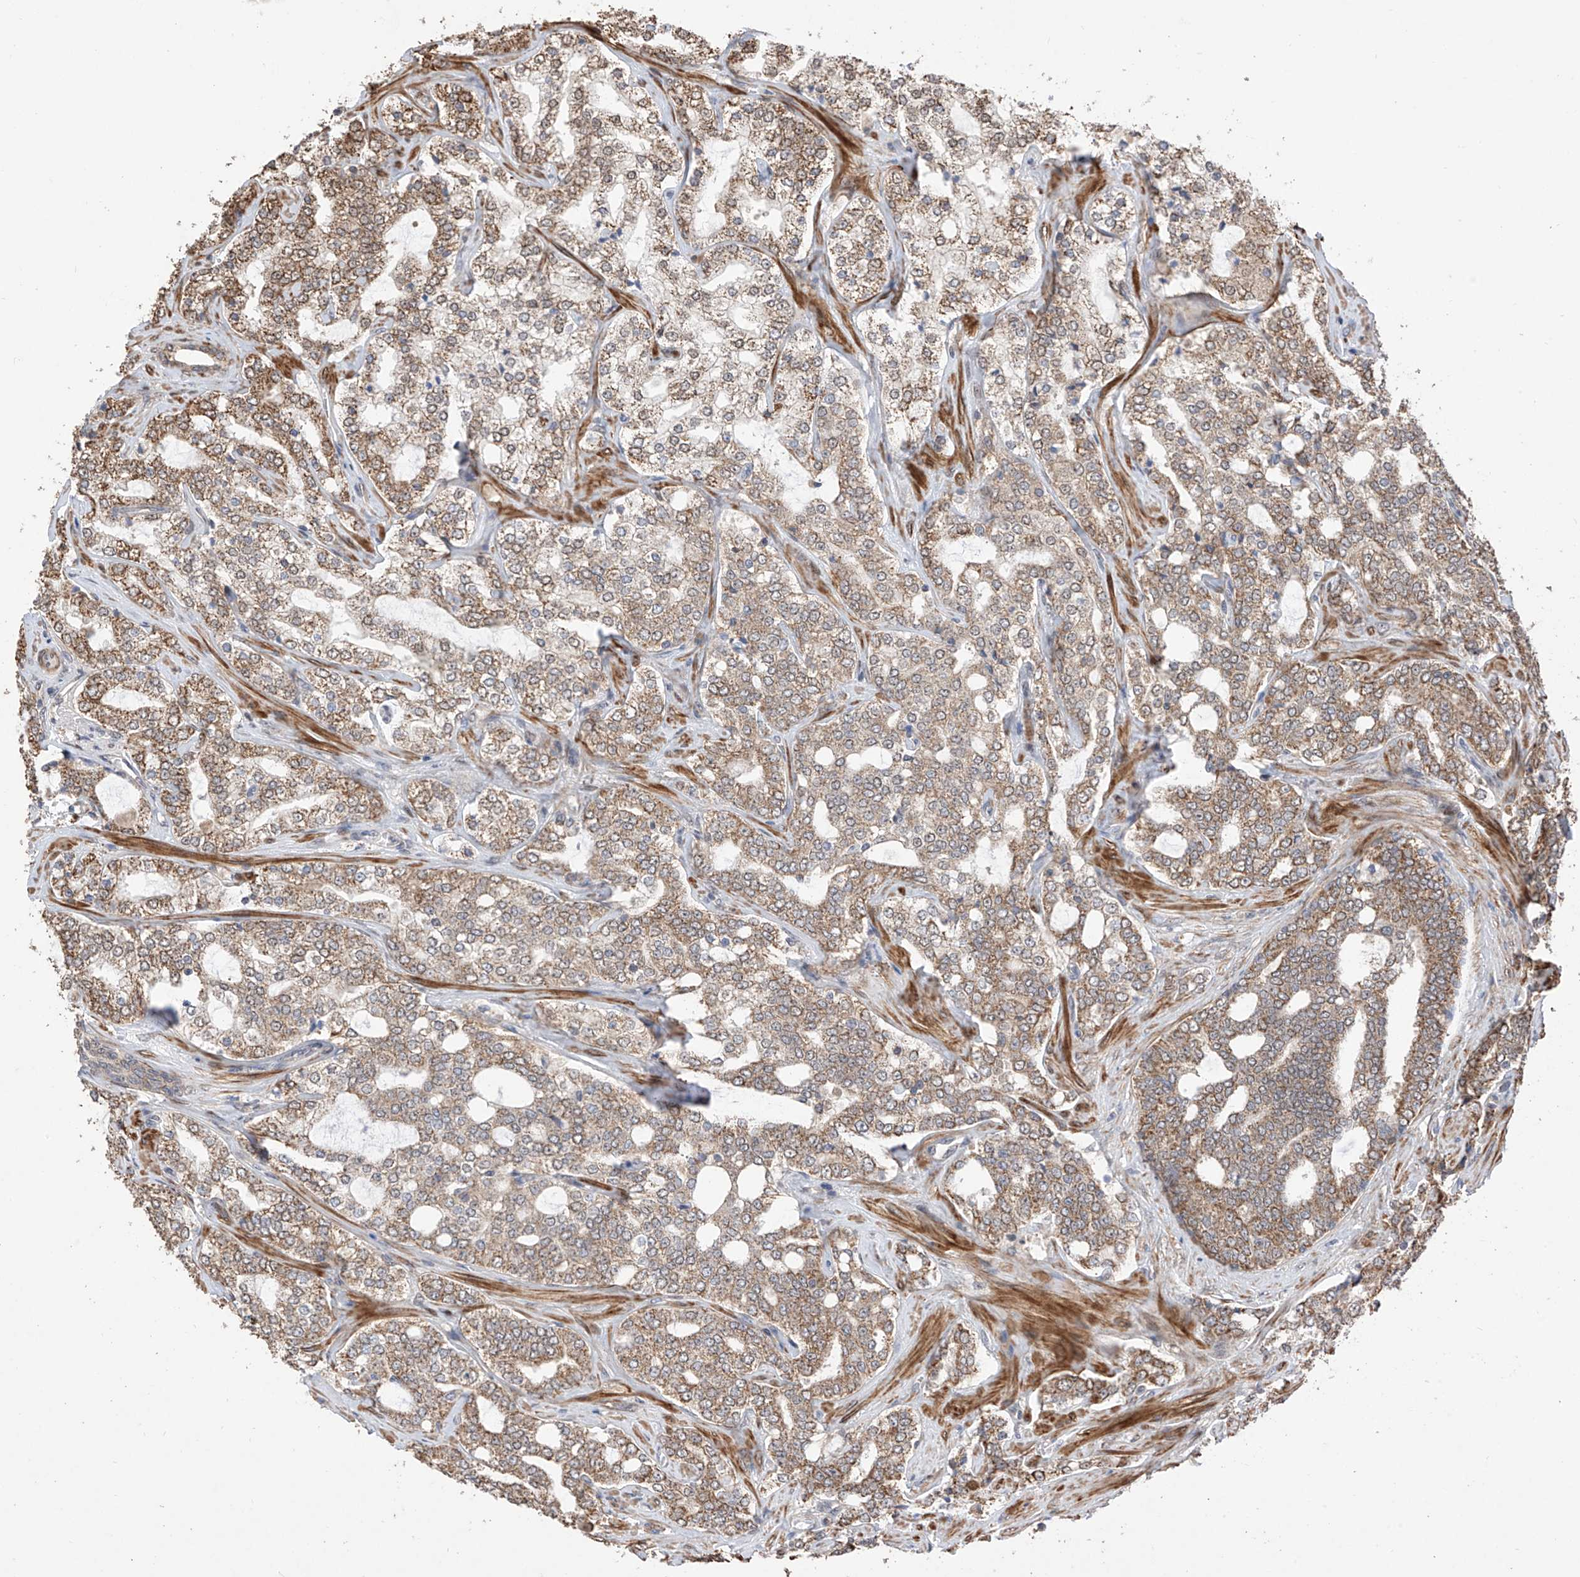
{"staining": {"intensity": "moderate", "quantity": ">75%", "location": "cytoplasmic/membranous"}, "tissue": "prostate cancer", "cell_type": "Tumor cells", "image_type": "cancer", "snomed": [{"axis": "morphology", "description": "Adenocarcinoma, High grade"}, {"axis": "topography", "description": "Prostate"}], "caption": "Moderate cytoplasmic/membranous protein staining is present in approximately >75% of tumor cells in prostate cancer.", "gene": "LATS1", "patient": {"sex": "male", "age": 64}}